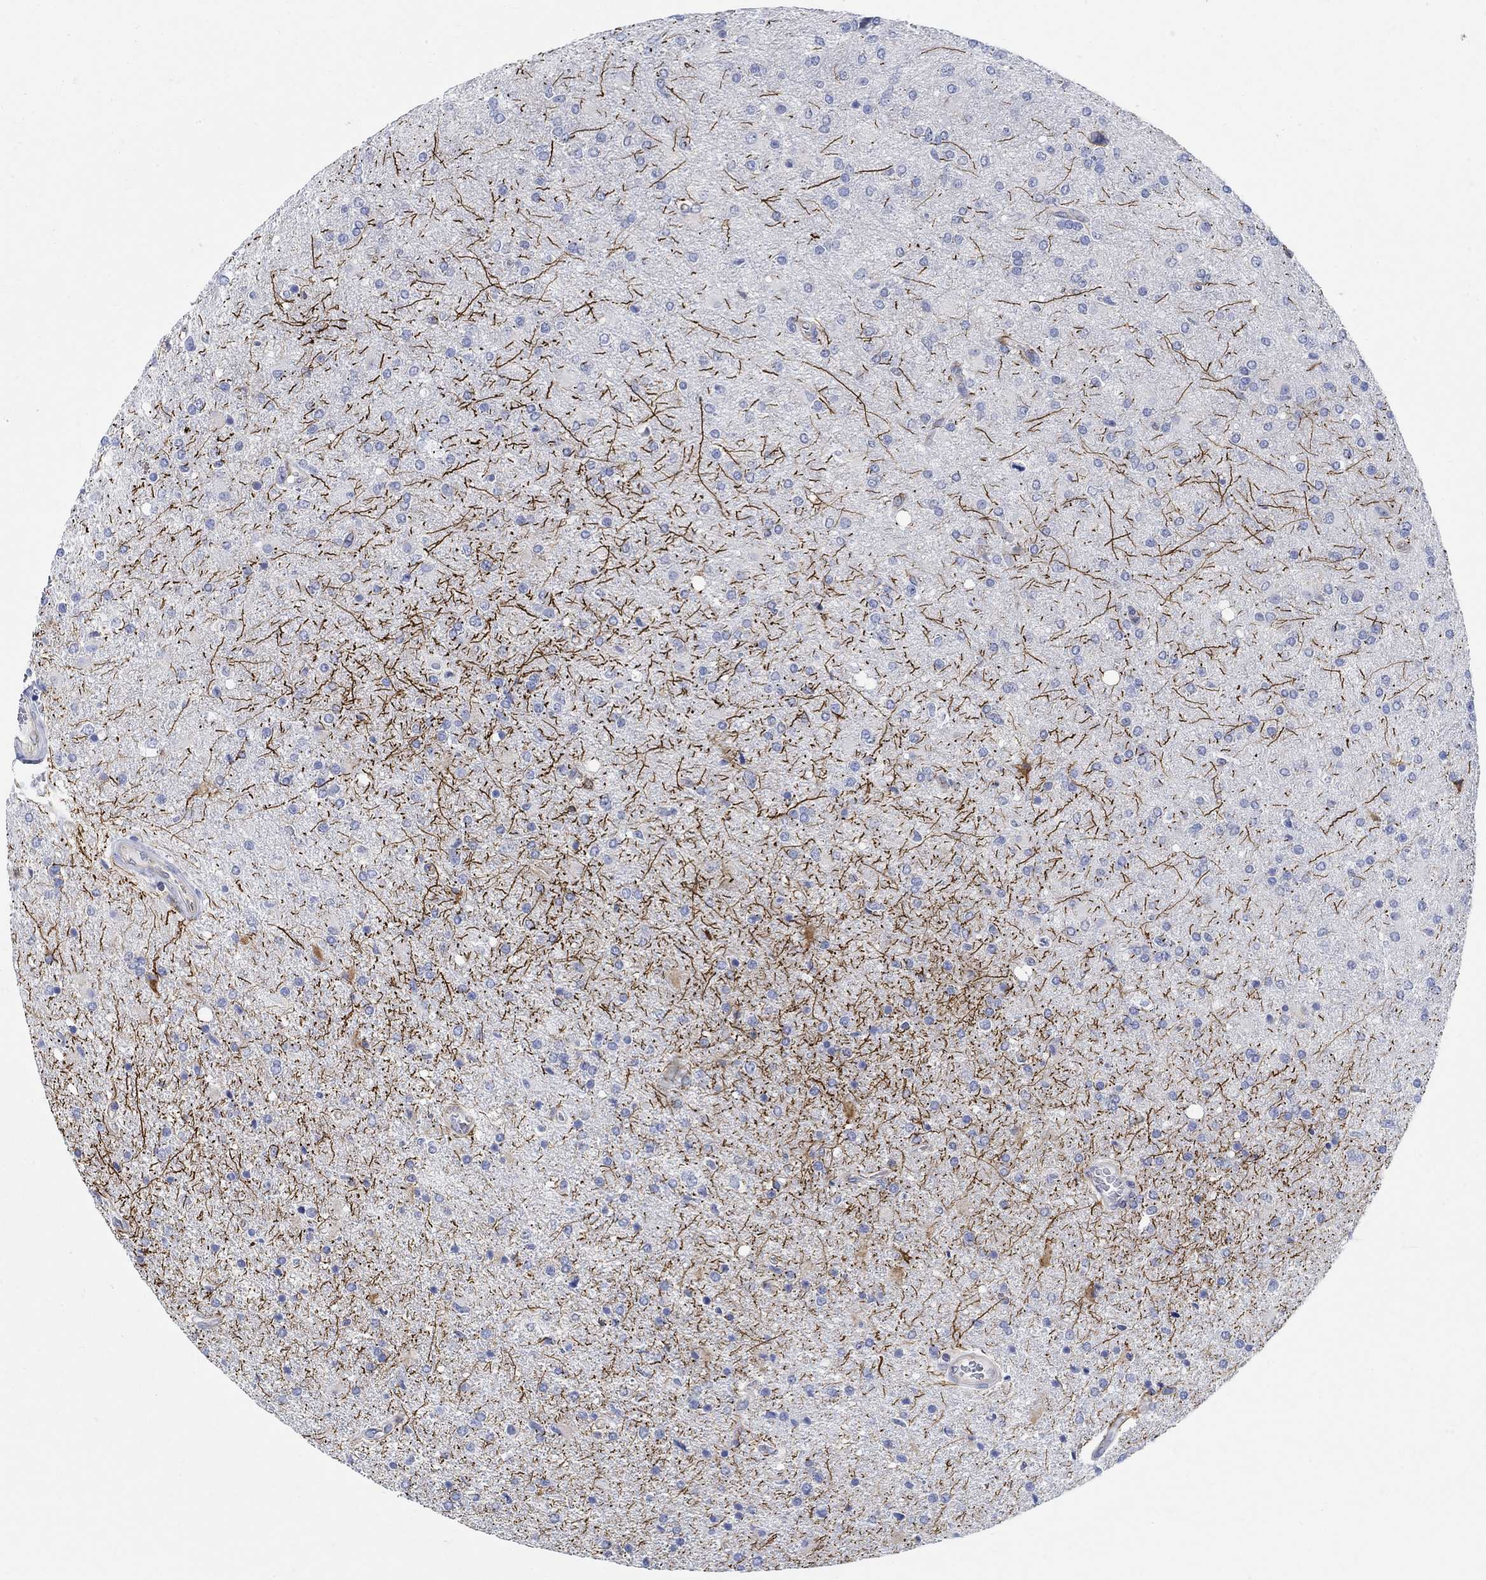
{"staining": {"intensity": "negative", "quantity": "none", "location": "none"}, "tissue": "glioma", "cell_type": "Tumor cells", "image_type": "cancer", "snomed": [{"axis": "morphology", "description": "Glioma, malignant, High grade"}, {"axis": "topography", "description": "Cerebral cortex"}], "caption": "High magnification brightfield microscopy of malignant high-grade glioma stained with DAB (3,3'-diaminobenzidine) (brown) and counterstained with hematoxylin (blue): tumor cells show no significant positivity.", "gene": "PHF21B", "patient": {"sex": "male", "age": 70}}